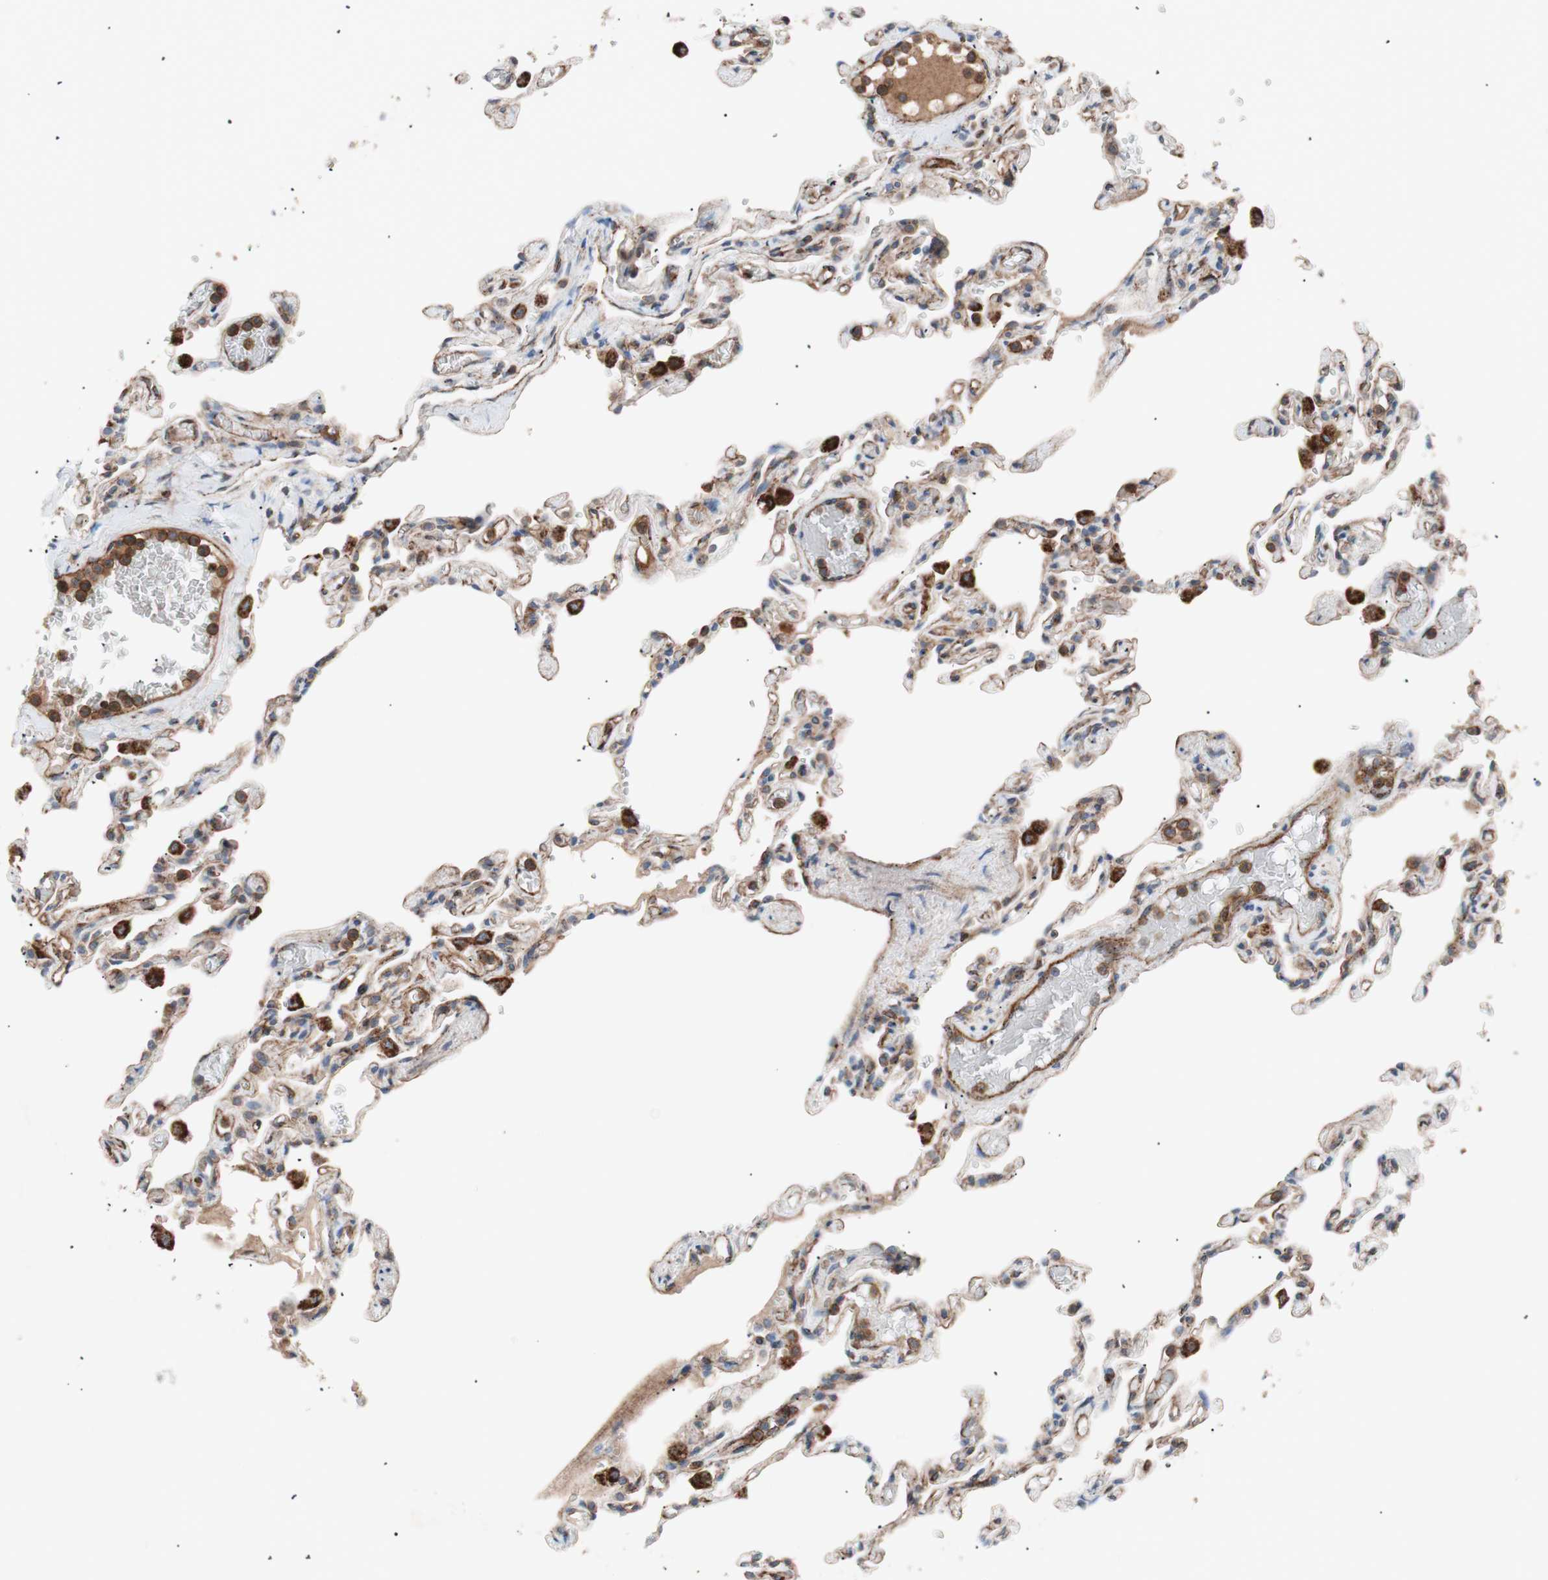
{"staining": {"intensity": "moderate", "quantity": ">75%", "location": "cytoplasmic/membranous"}, "tissue": "lung", "cell_type": "Alveolar cells", "image_type": "normal", "snomed": [{"axis": "morphology", "description": "Normal tissue, NOS"}, {"axis": "topography", "description": "Lung"}], "caption": "A medium amount of moderate cytoplasmic/membranous positivity is appreciated in approximately >75% of alveolar cells in normal lung.", "gene": "FLOT2", "patient": {"sex": "male", "age": 21}}